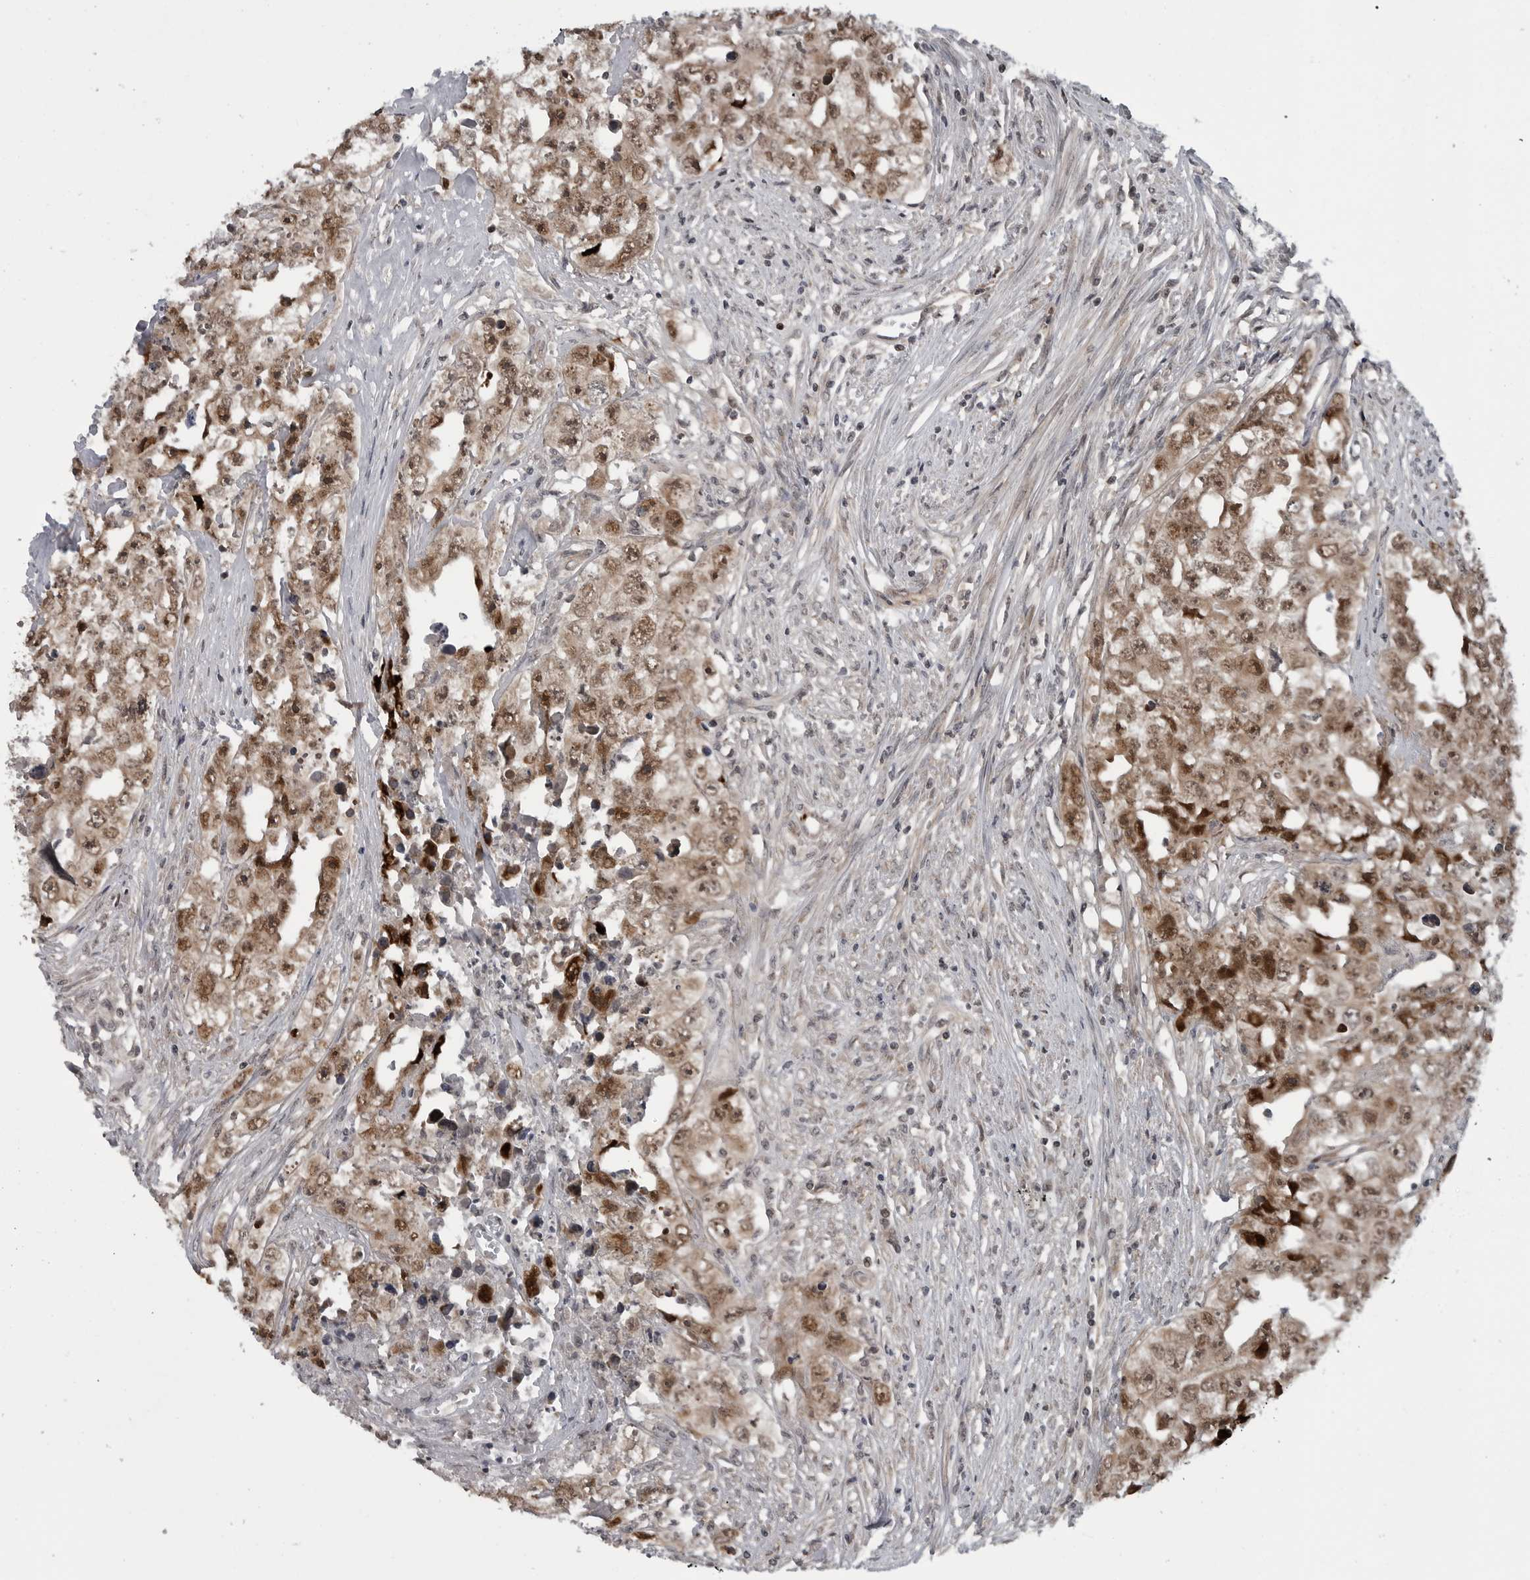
{"staining": {"intensity": "moderate", "quantity": ">75%", "location": "cytoplasmic/membranous,nuclear"}, "tissue": "testis cancer", "cell_type": "Tumor cells", "image_type": "cancer", "snomed": [{"axis": "morphology", "description": "Seminoma, NOS"}, {"axis": "morphology", "description": "Carcinoma, Embryonal, NOS"}, {"axis": "topography", "description": "Testis"}], "caption": "This is an image of immunohistochemistry (IHC) staining of testis cancer, which shows moderate expression in the cytoplasmic/membranous and nuclear of tumor cells.", "gene": "FAAP100", "patient": {"sex": "male", "age": 43}}